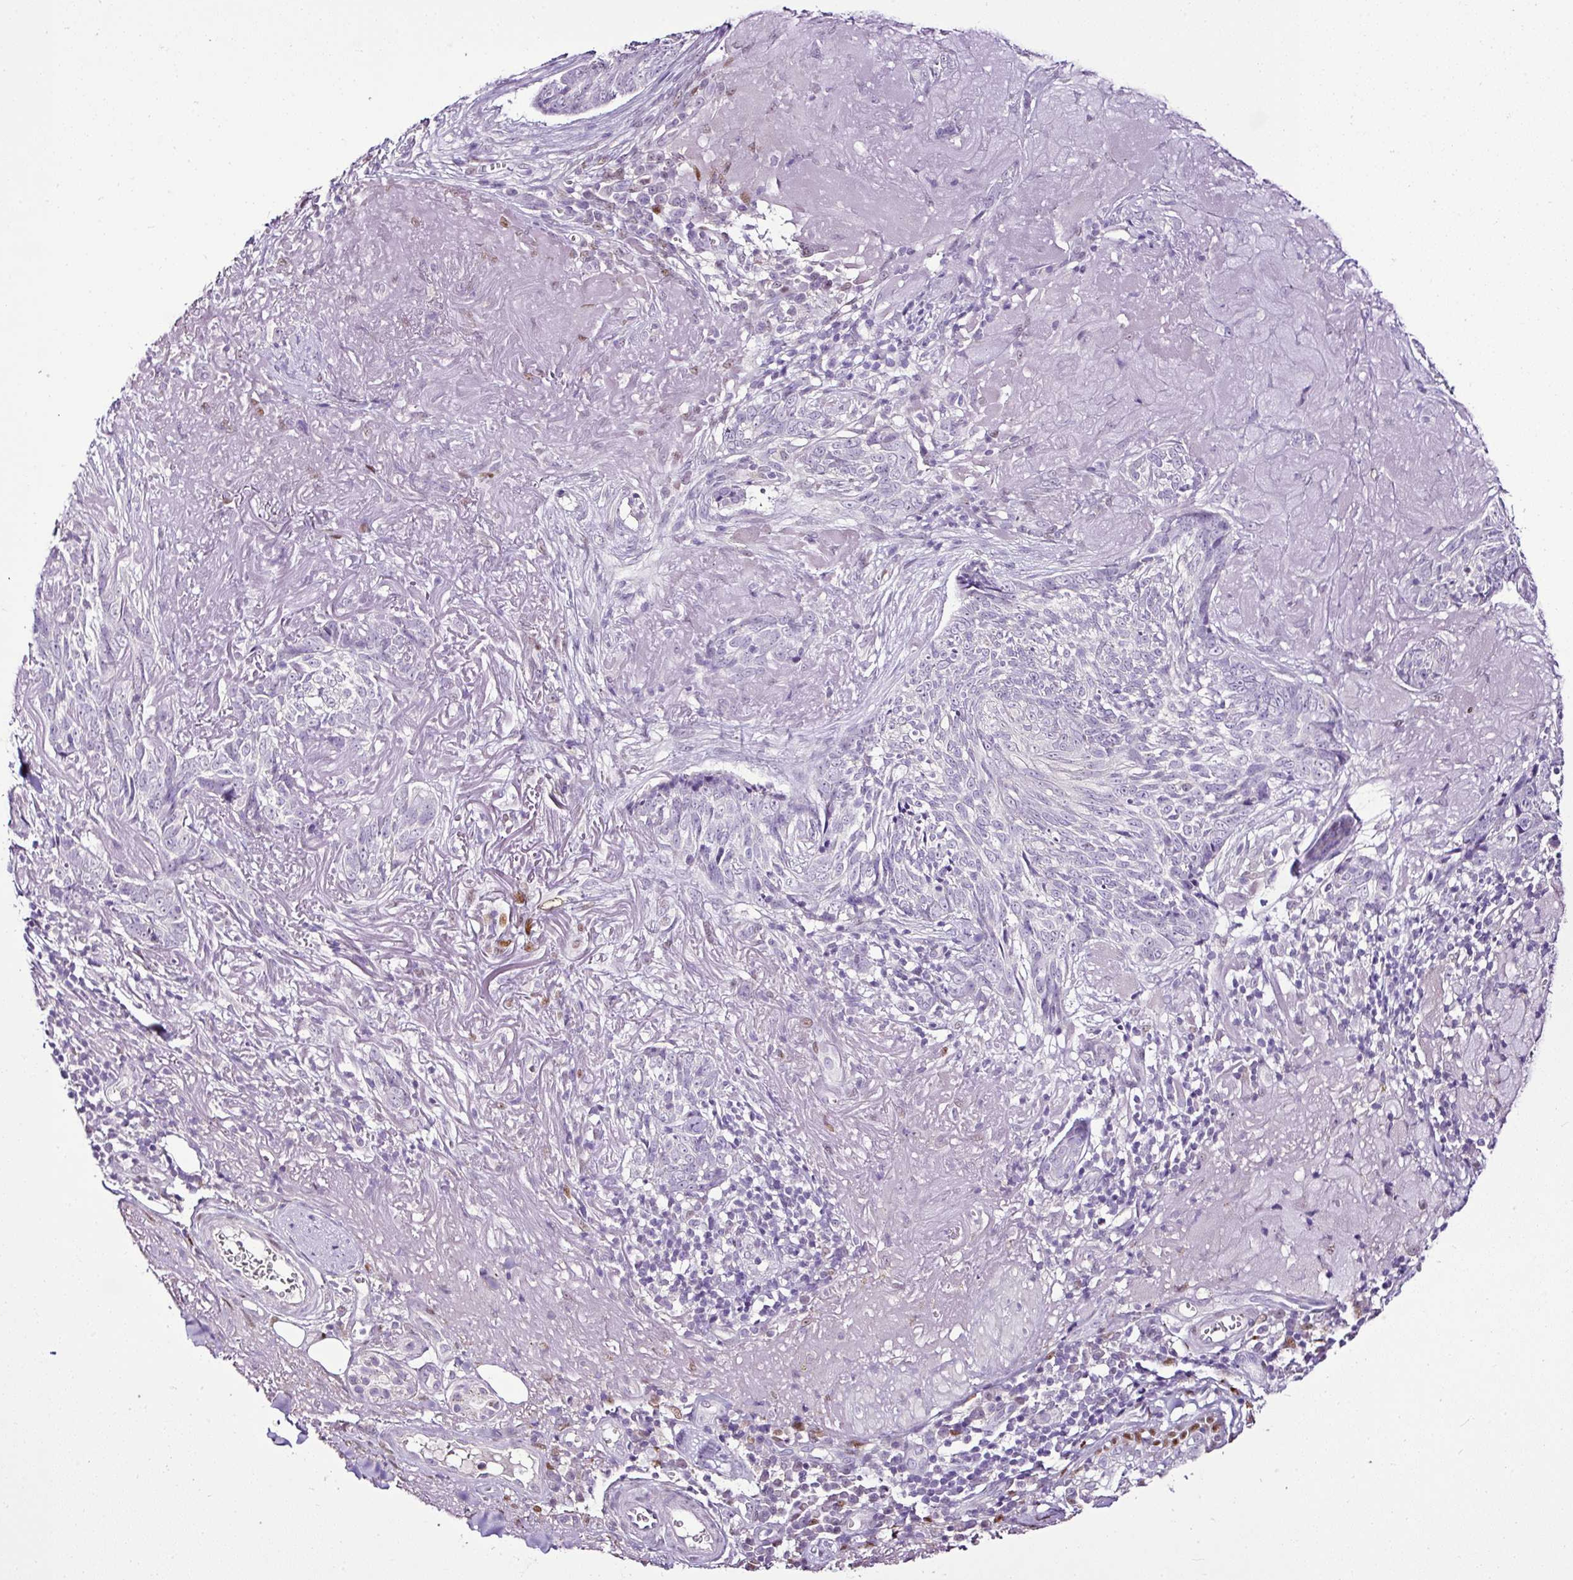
{"staining": {"intensity": "negative", "quantity": "none", "location": "none"}, "tissue": "skin cancer", "cell_type": "Tumor cells", "image_type": "cancer", "snomed": [{"axis": "morphology", "description": "Basal cell carcinoma"}, {"axis": "topography", "description": "Skin"}, {"axis": "topography", "description": "Skin of face"}], "caption": "Tumor cells are negative for protein expression in human skin cancer.", "gene": "ESR1", "patient": {"sex": "female", "age": 95}}